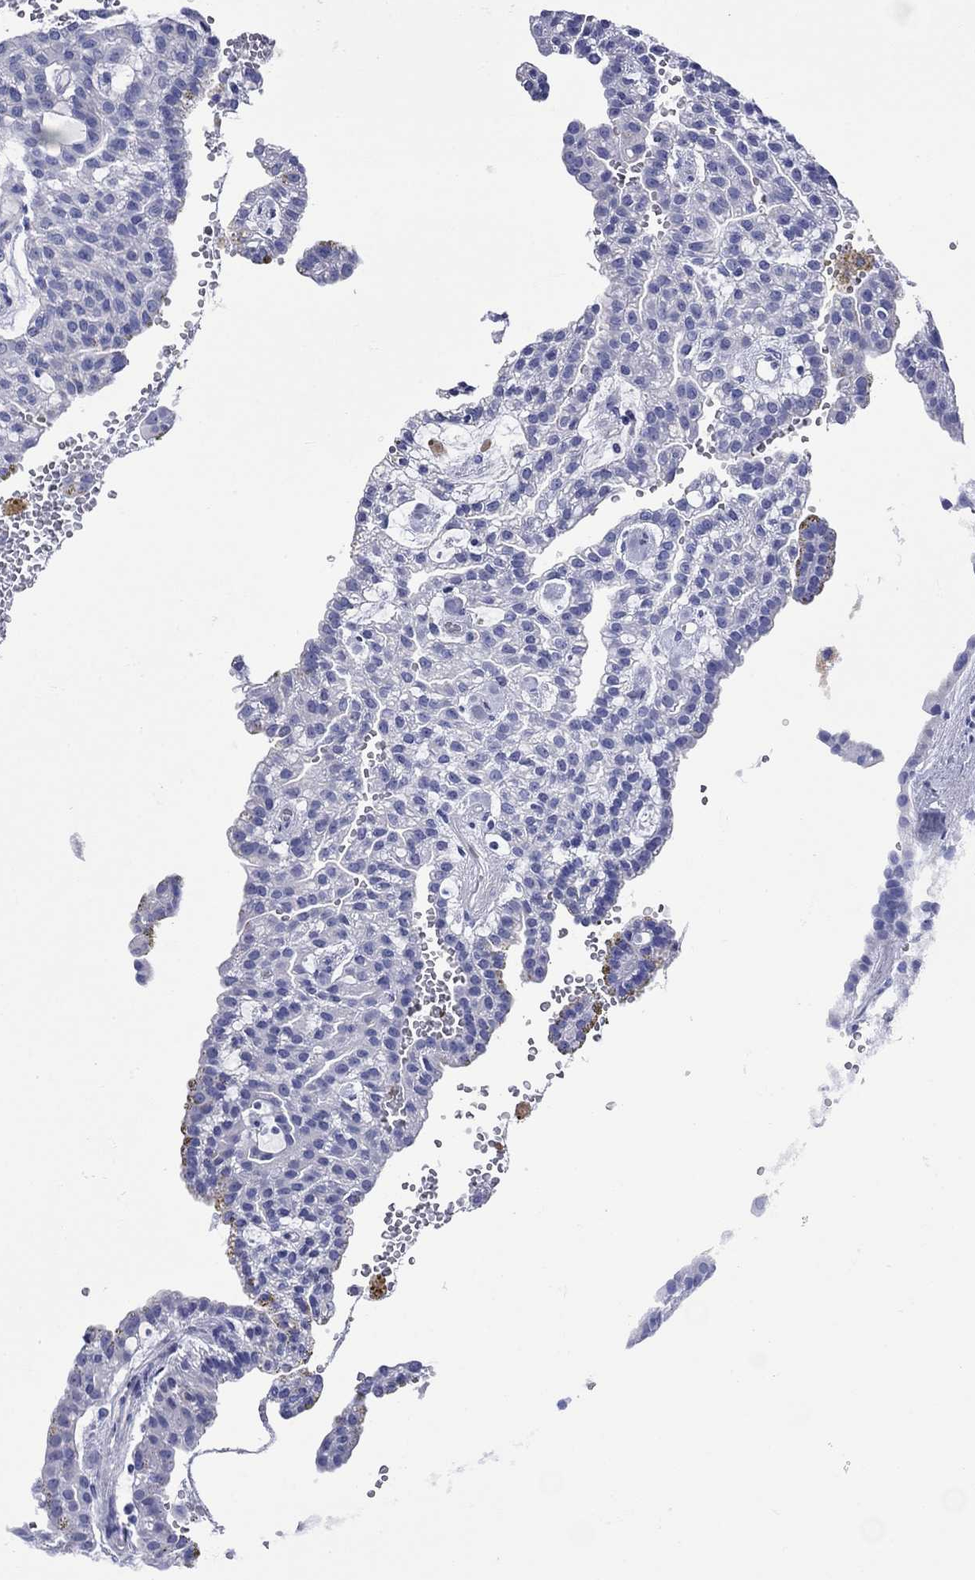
{"staining": {"intensity": "negative", "quantity": "none", "location": "none"}, "tissue": "renal cancer", "cell_type": "Tumor cells", "image_type": "cancer", "snomed": [{"axis": "morphology", "description": "Adenocarcinoma, NOS"}, {"axis": "topography", "description": "Kidney"}], "caption": "High power microscopy histopathology image of an immunohistochemistry histopathology image of renal cancer (adenocarcinoma), revealing no significant positivity in tumor cells.", "gene": "ROM1", "patient": {"sex": "male", "age": 63}}